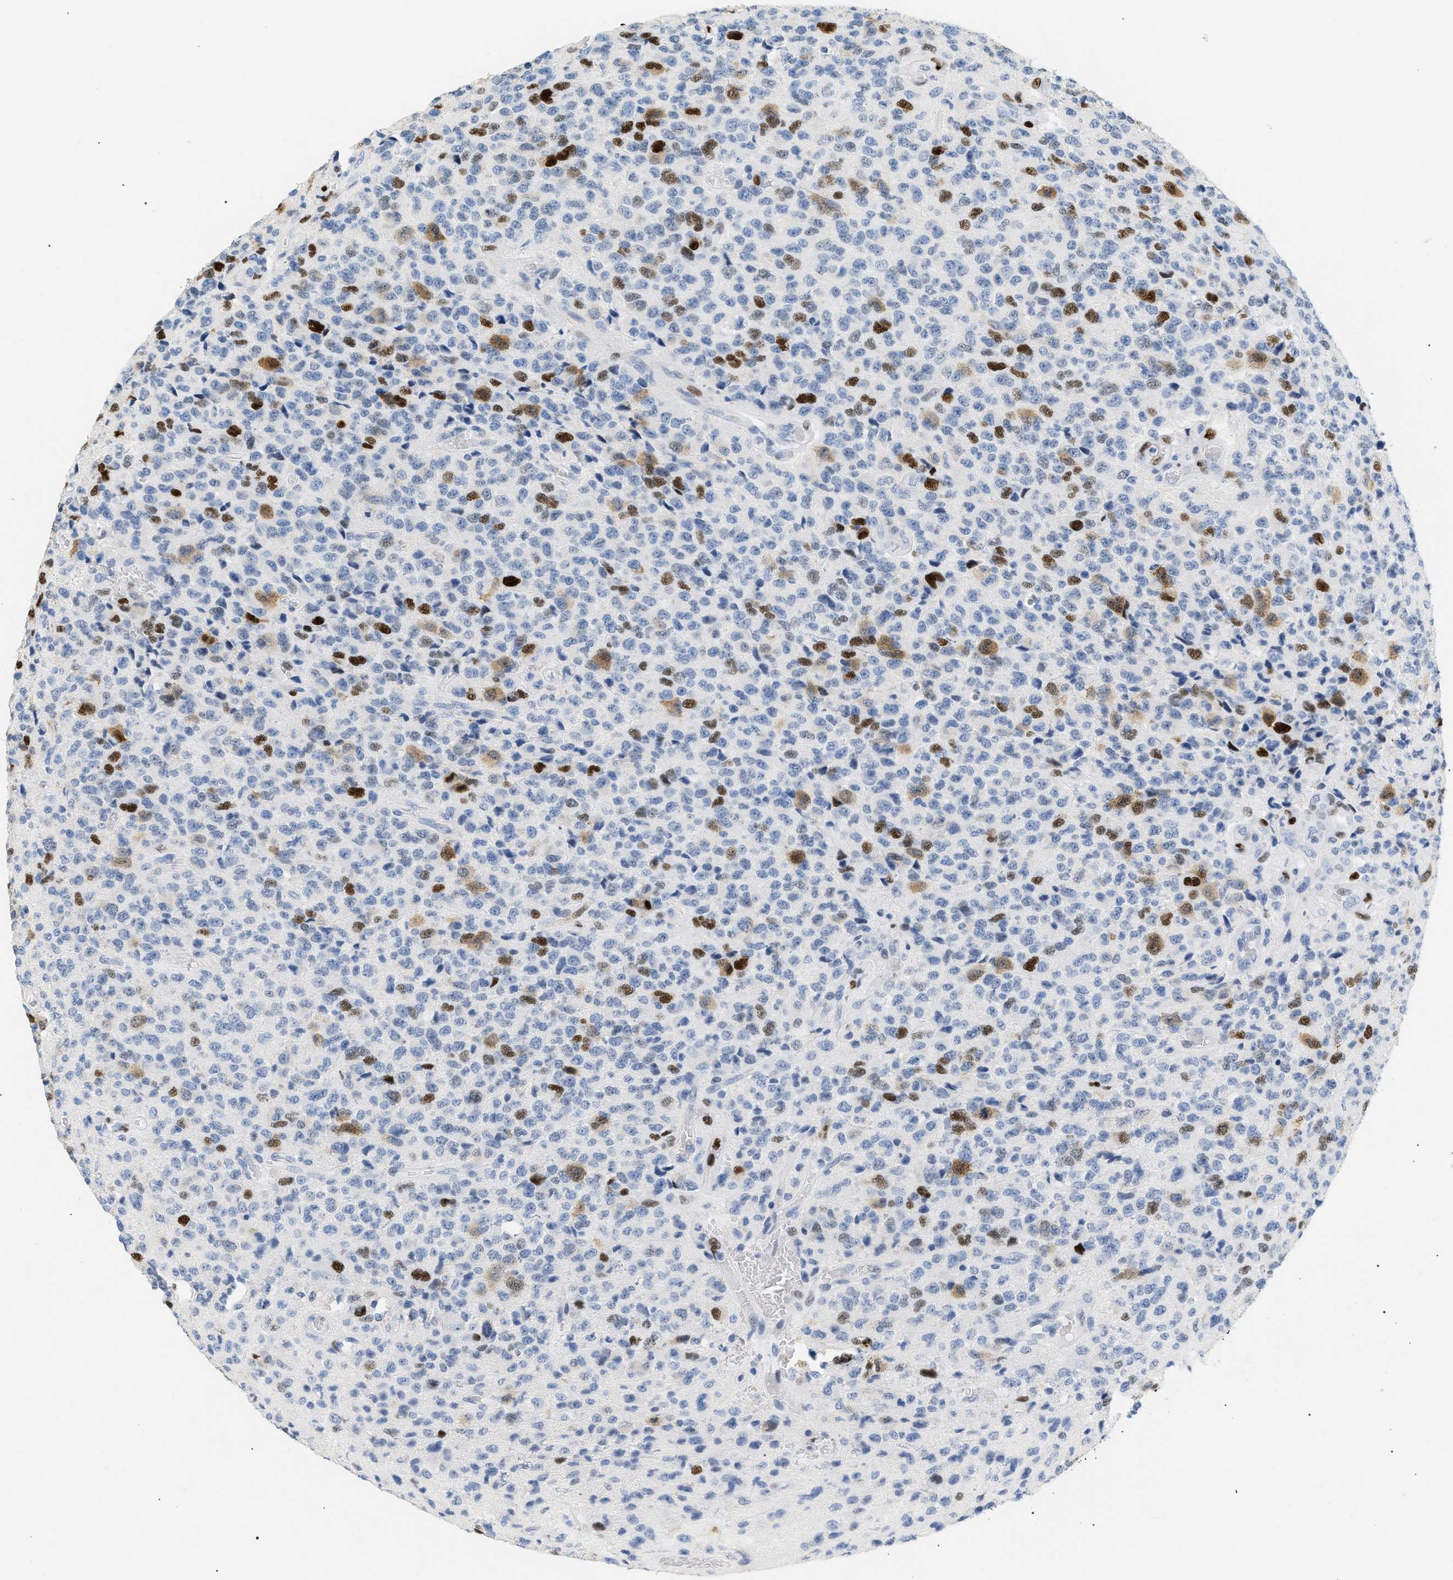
{"staining": {"intensity": "strong", "quantity": "<25%", "location": "cytoplasmic/membranous,nuclear"}, "tissue": "glioma", "cell_type": "Tumor cells", "image_type": "cancer", "snomed": [{"axis": "morphology", "description": "Glioma, malignant, High grade"}, {"axis": "topography", "description": "pancreas cauda"}], "caption": "Immunohistochemistry of human glioma exhibits medium levels of strong cytoplasmic/membranous and nuclear positivity in about <25% of tumor cells.", "gene": "MCM7", "patient": {"sex": "male", "age": 60}}